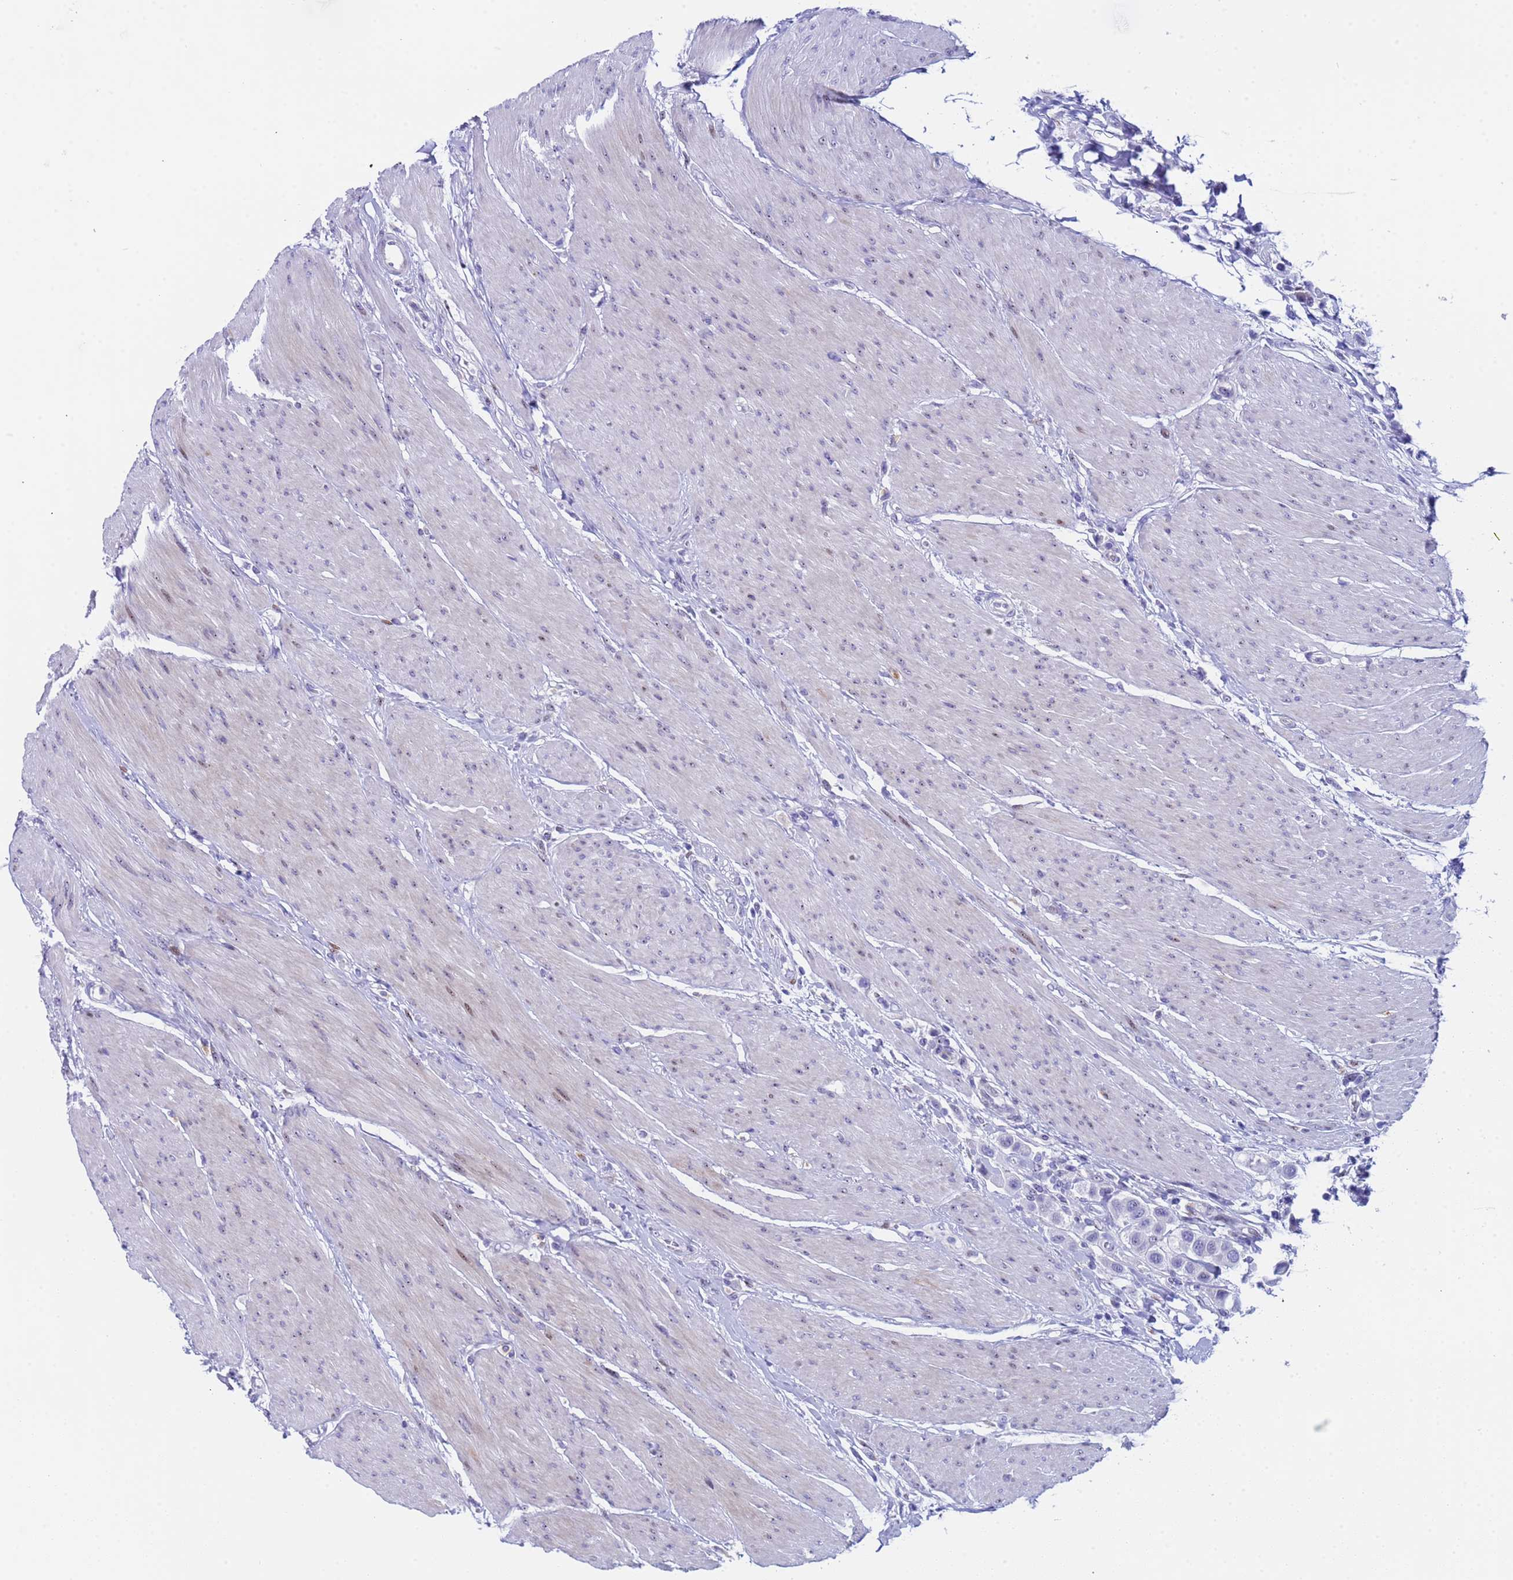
{"staining": {"intensity": "negative", "quantity": "none", "location": "none"}, "tissue": "urothelial cancer", "cell_type": "Tumor cells", "image_type": "cancer", "snomed": [{"axis": "morphology", "description": "Urothelial carcinoma, High grade"}, {"axis": "topography", "description": "Urinary bladder"}], "caption": "Tumor cells show no significant protein positivity in high-grade urothelial carcinoma.", "gene": "POP5", "patient": {"sex": "male", "age": 50}}